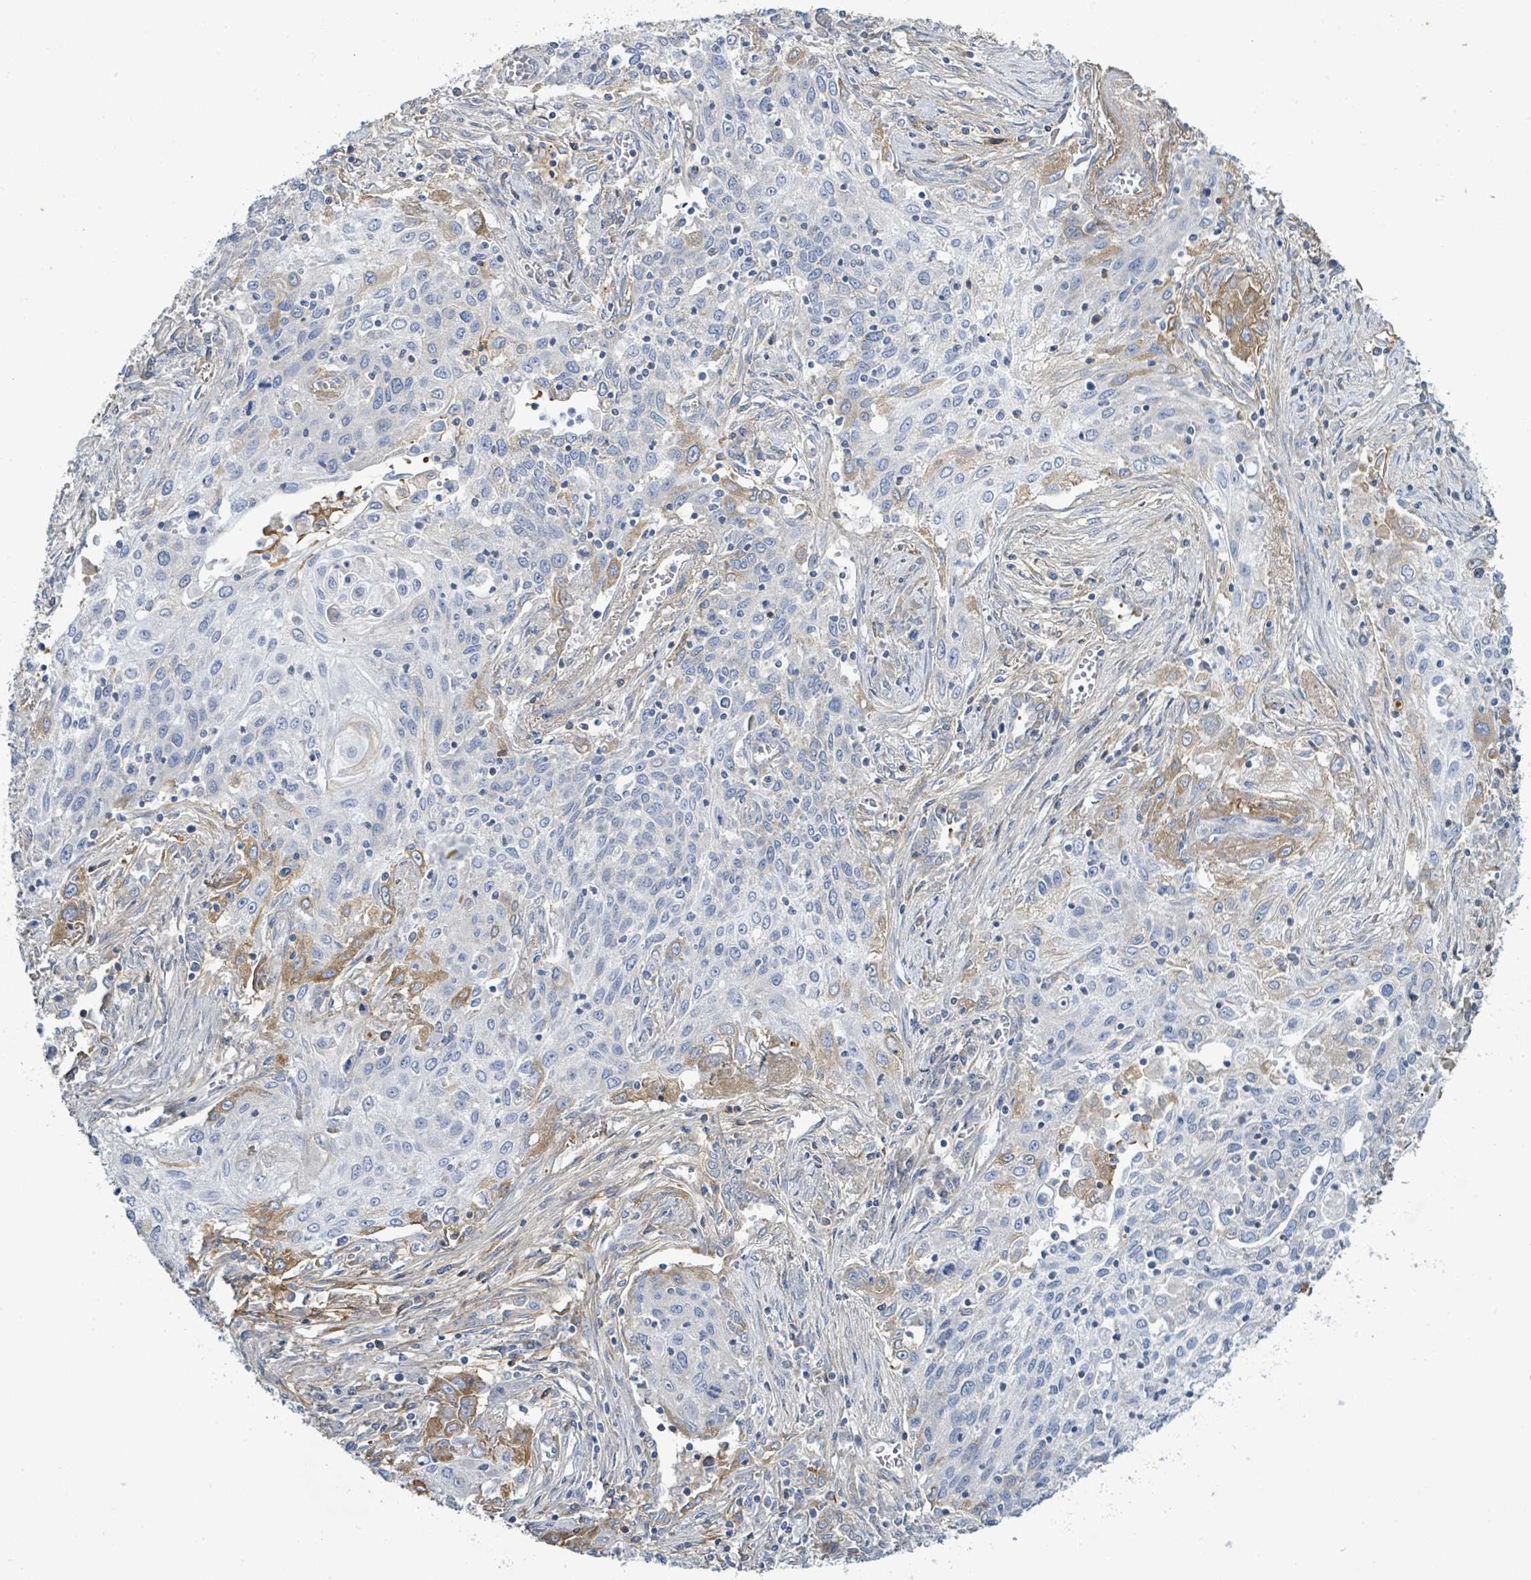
{"staining": {"intensity": "moderate", "quantity": "<25%", "location": "cytoplasmic/membranous"}, "tissue": "lung cancer", "cell_type": "Tumor cells", "image_type": "cancer", "snomed": [{"axis": "morphology", "description": "Squamous cell carcinoma, NOS"}, {"axis": "topography", "description": "Lung"}], "caption": "A histopathology image of squamous cell carcinoma (lung) stained for a protein exhibits moderate cytoplasmic/membranous brown staining in tumor cells. The staining was performed using DAB, with brown indicating positive protein expression. Nuclei are stained blue with hematoxylin.", "gene": "ALG12", "patient": {"sex": "female", "age": 69}}